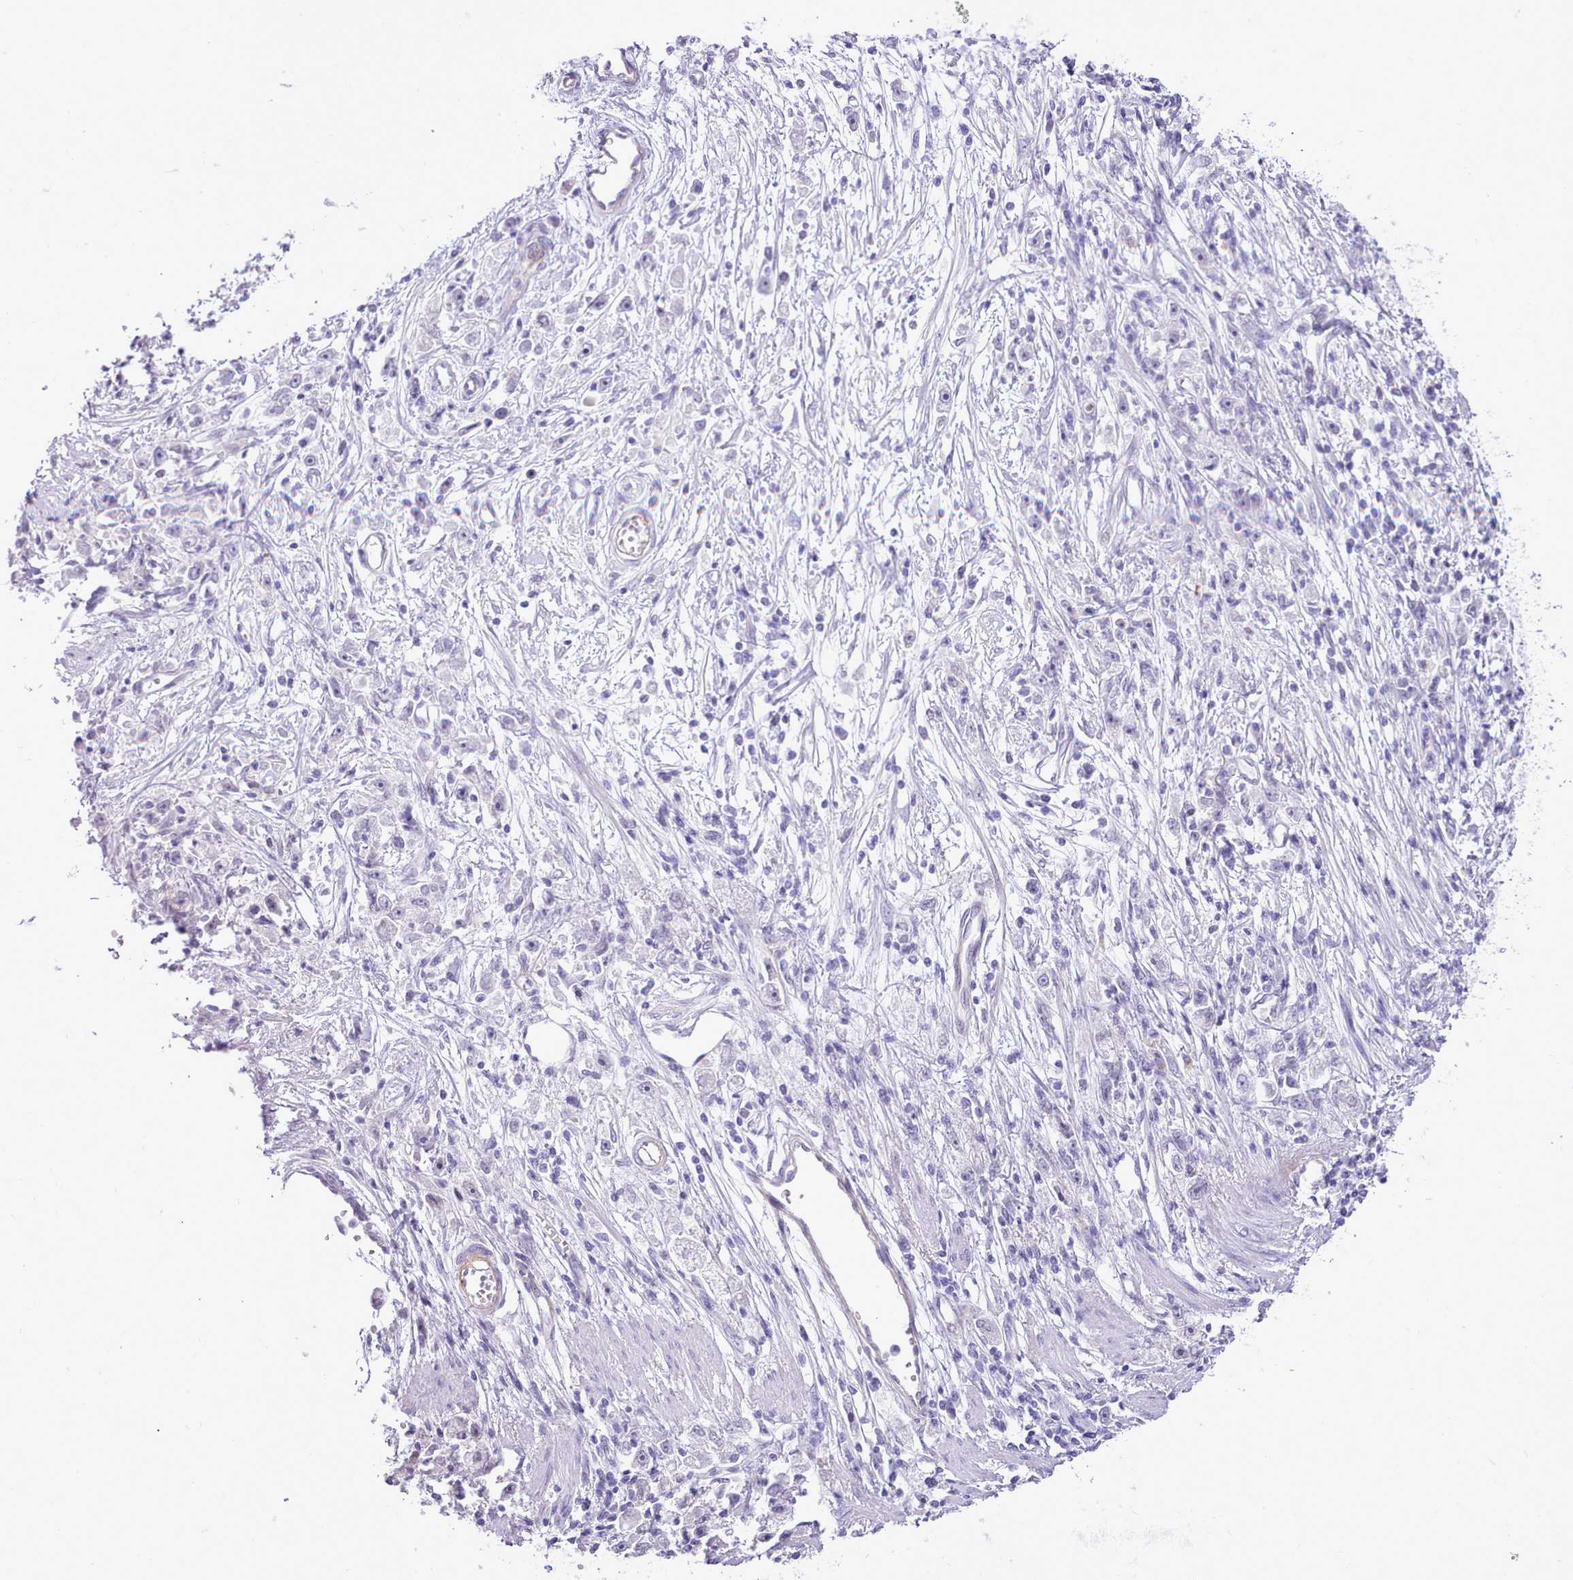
{"staining": {"intensity": "negative", "quantity": "none", "location": "none"}, "tissue": "stomach cancer", "cell_type": "Tumor cells", "image_type": "cancer", "snomed": [{"axis": "morphology", "description": "Adenocarcinoma, NOS"}, {"axis": "topography", "description": "Stomach"}], "caption": "Immunohistochemistry (IHC) of stomach cancer (adenocarcinoma) shows no expression in tumor cells.", "gene": "LRRC37A", "patient": {"sex": "female", "age": 59}}